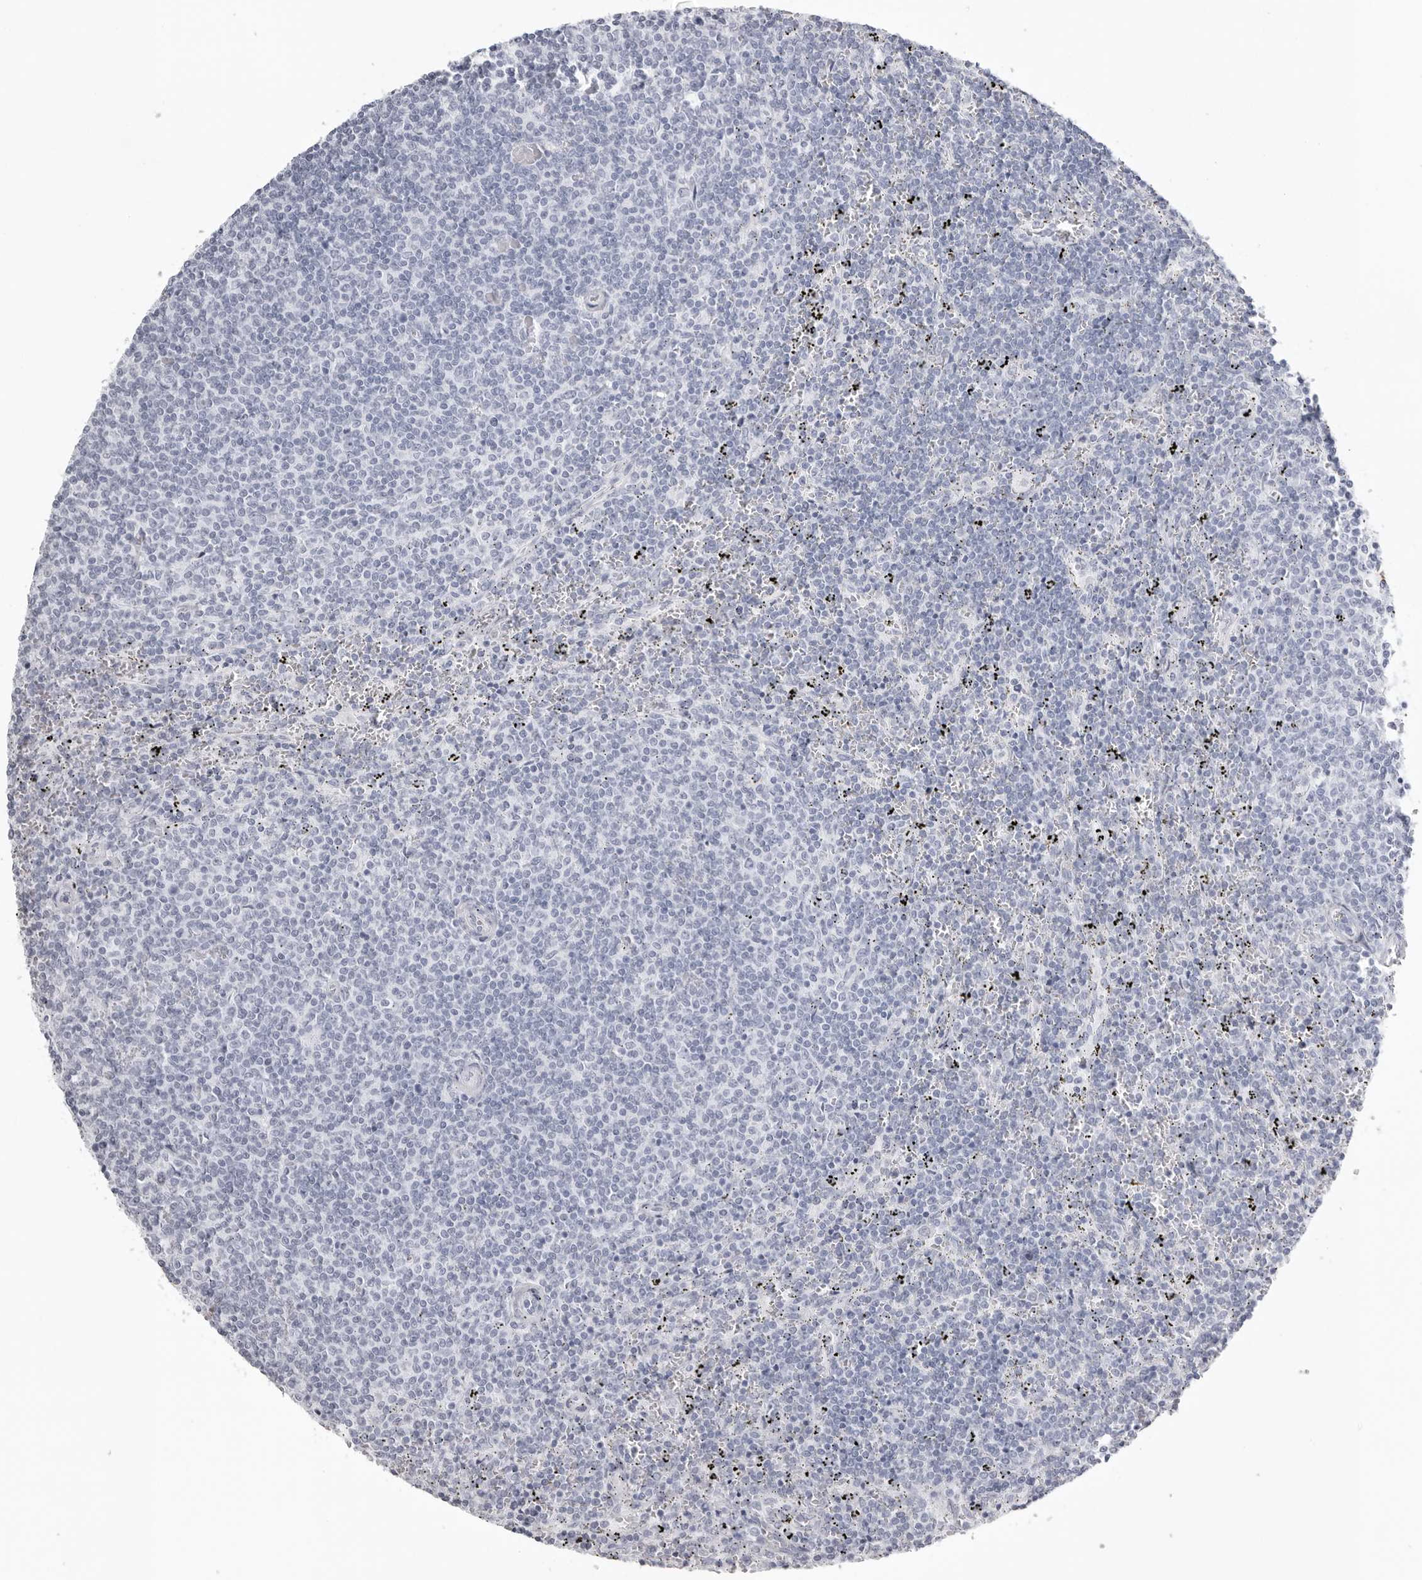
{"staining": {"intensity": "negative", "quantity": "none", "location": "none"}, "tissue": "lymphoma", "cell_type": "Tumor cells", "image_type": "cancer", "snomed": [{"axis": "morphology", "description": "Malignant lymphoma, non-Hodgkin's type, Low grade"}, {"axis": "topography", "description": "Spleen"}], "caption": "Tumor cells show no significant protein staining in lymphoma.", "gene": "KLK9", "patient": {"sex": "female", "age": 50}}